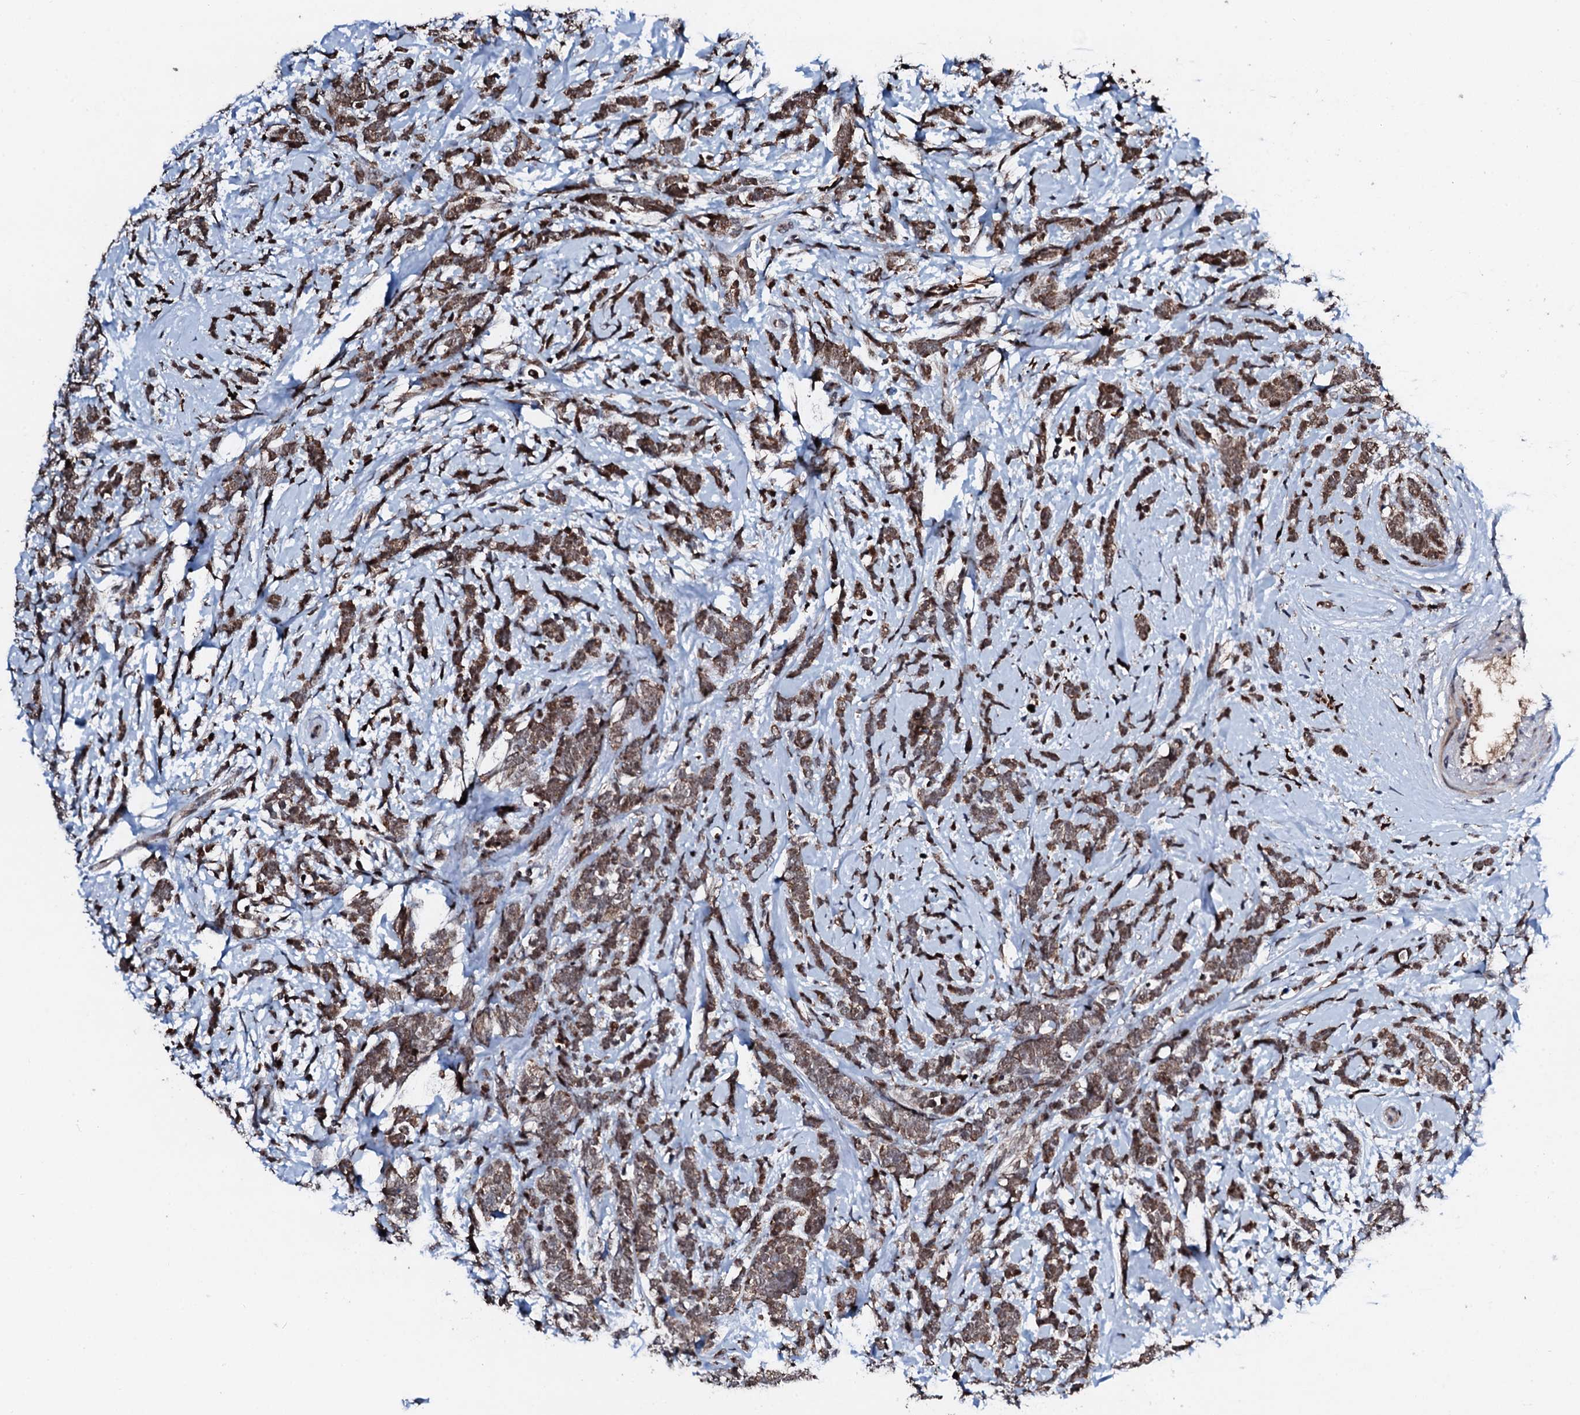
{"staining": {"intensity": "moderate", "quantity": ">75%", "location": "cytoplasmic/membranous,nuclear"}, "tissue": "breast cancer", "cell_type": "Tumor cells", "image_type": "cancer", "snomed": [{"axis": "morphology", "description": "Lobular carcinoma"}, {"axis": "topography", "description": "Breast"}], "caption": "Human breast cancer stained with a protein marker shows moderate staining in tumor cells.", "gene": "KIF18A", "patient": {"sex": "female", "age": 58}}